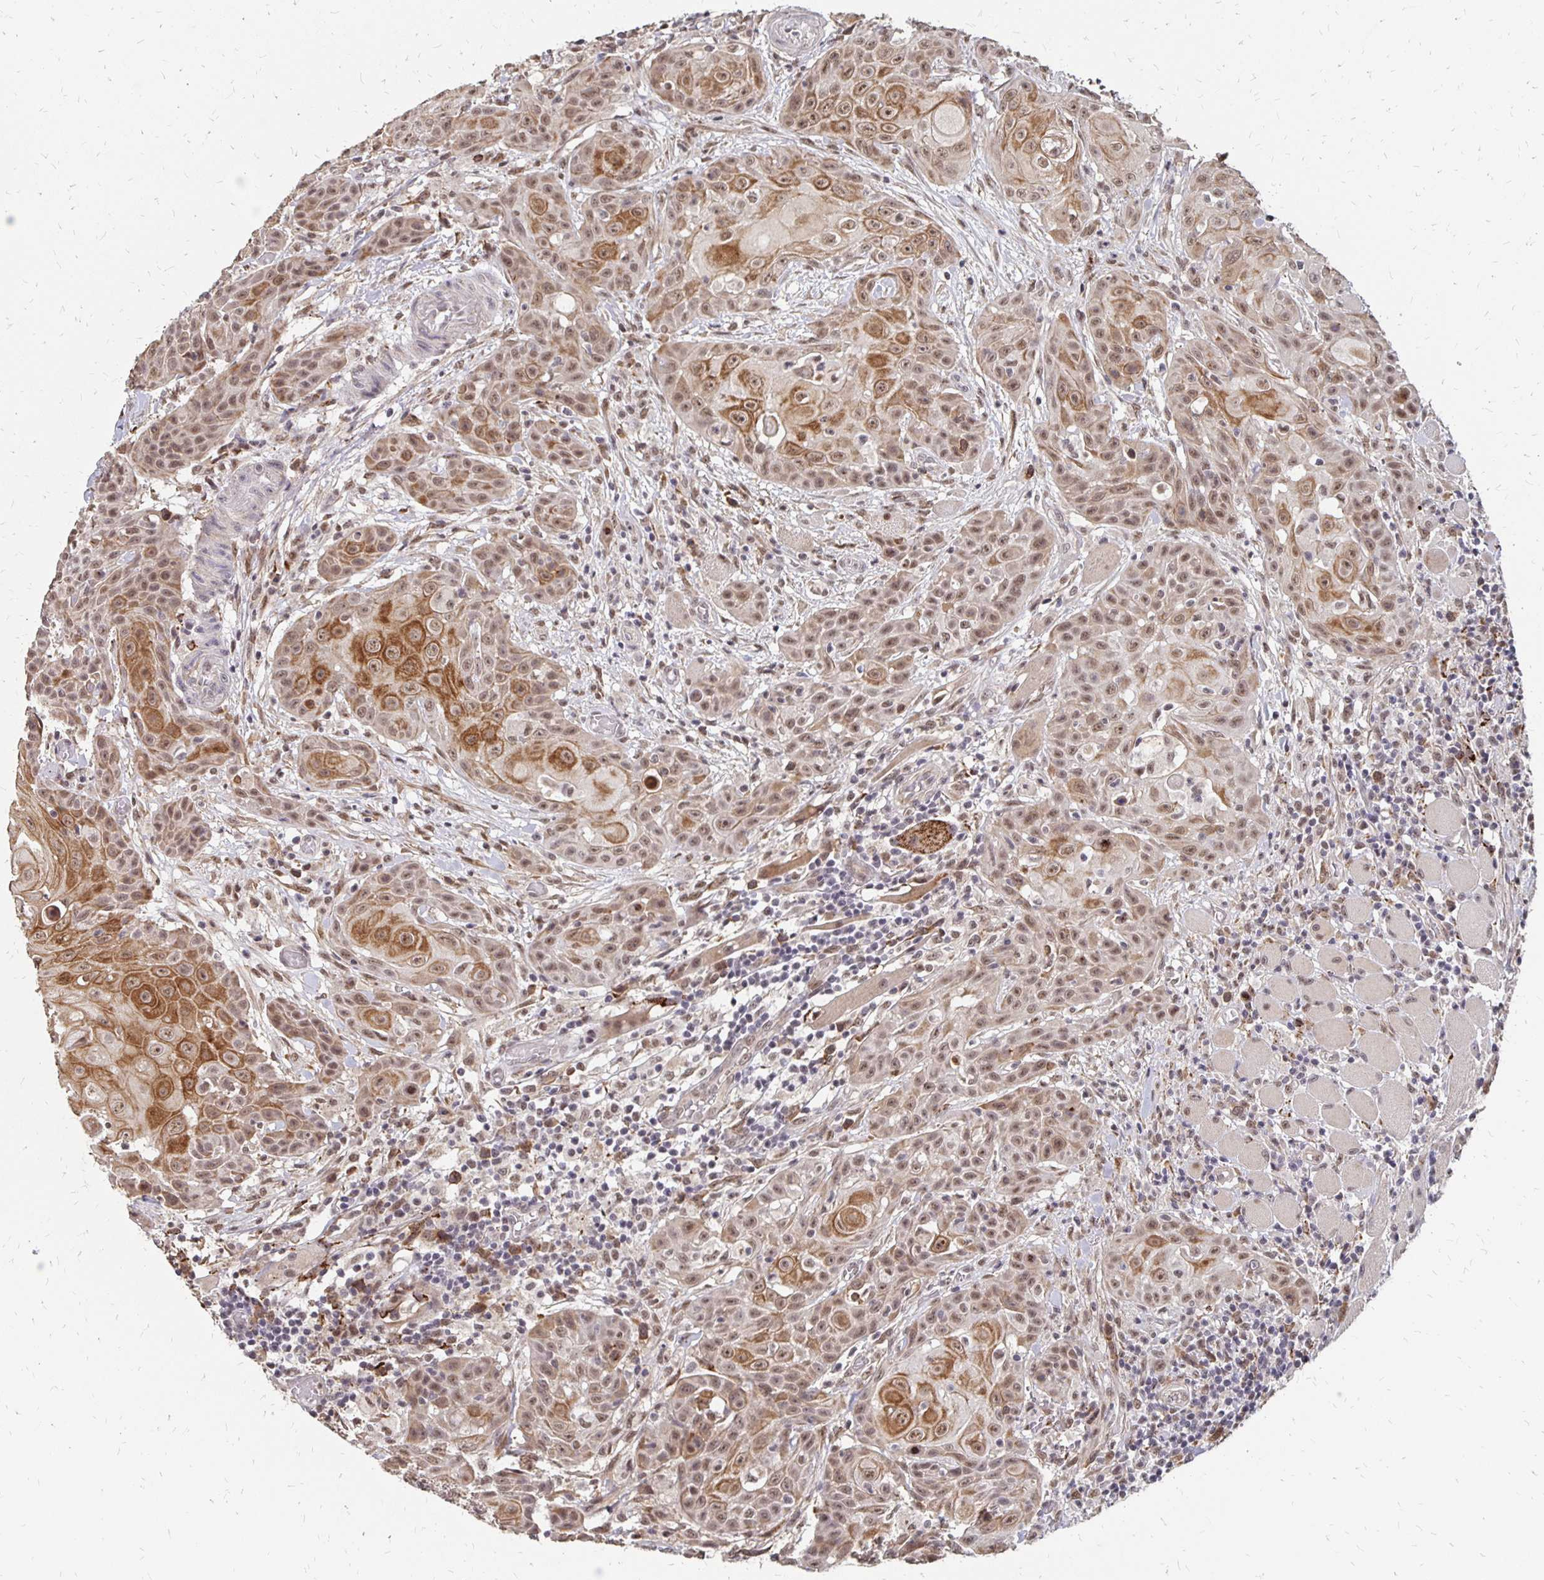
{"staining": {"intensity": "moderate", "quantity": ">75%", "location": "cytoplasmic/membranous,nuclear"}, "tissue": "head and neck cancer", "cell_type": "Tumor cells", "image_type": "cancer", "snomed": [{"axis": "morphology", "description": "Normal tissue, NOS"}, {"axis": "morphology", "description": "Squamous cell carcinoma, NOS"}, {"axis": "topography", "description": "Oral tissue"}, {"axis": "topography", "description": "Head-Neck"}], "caption": "About >75% of tumor cells in head and neck cancer (squamous cell carcinoma) exhibit moderate cytoplasmic/membranous and nuclear protein staining as visualized by brown immunohistochemical staining.", "gene": "CLASRP", "patient": {"sex": "female", "age": 55}}